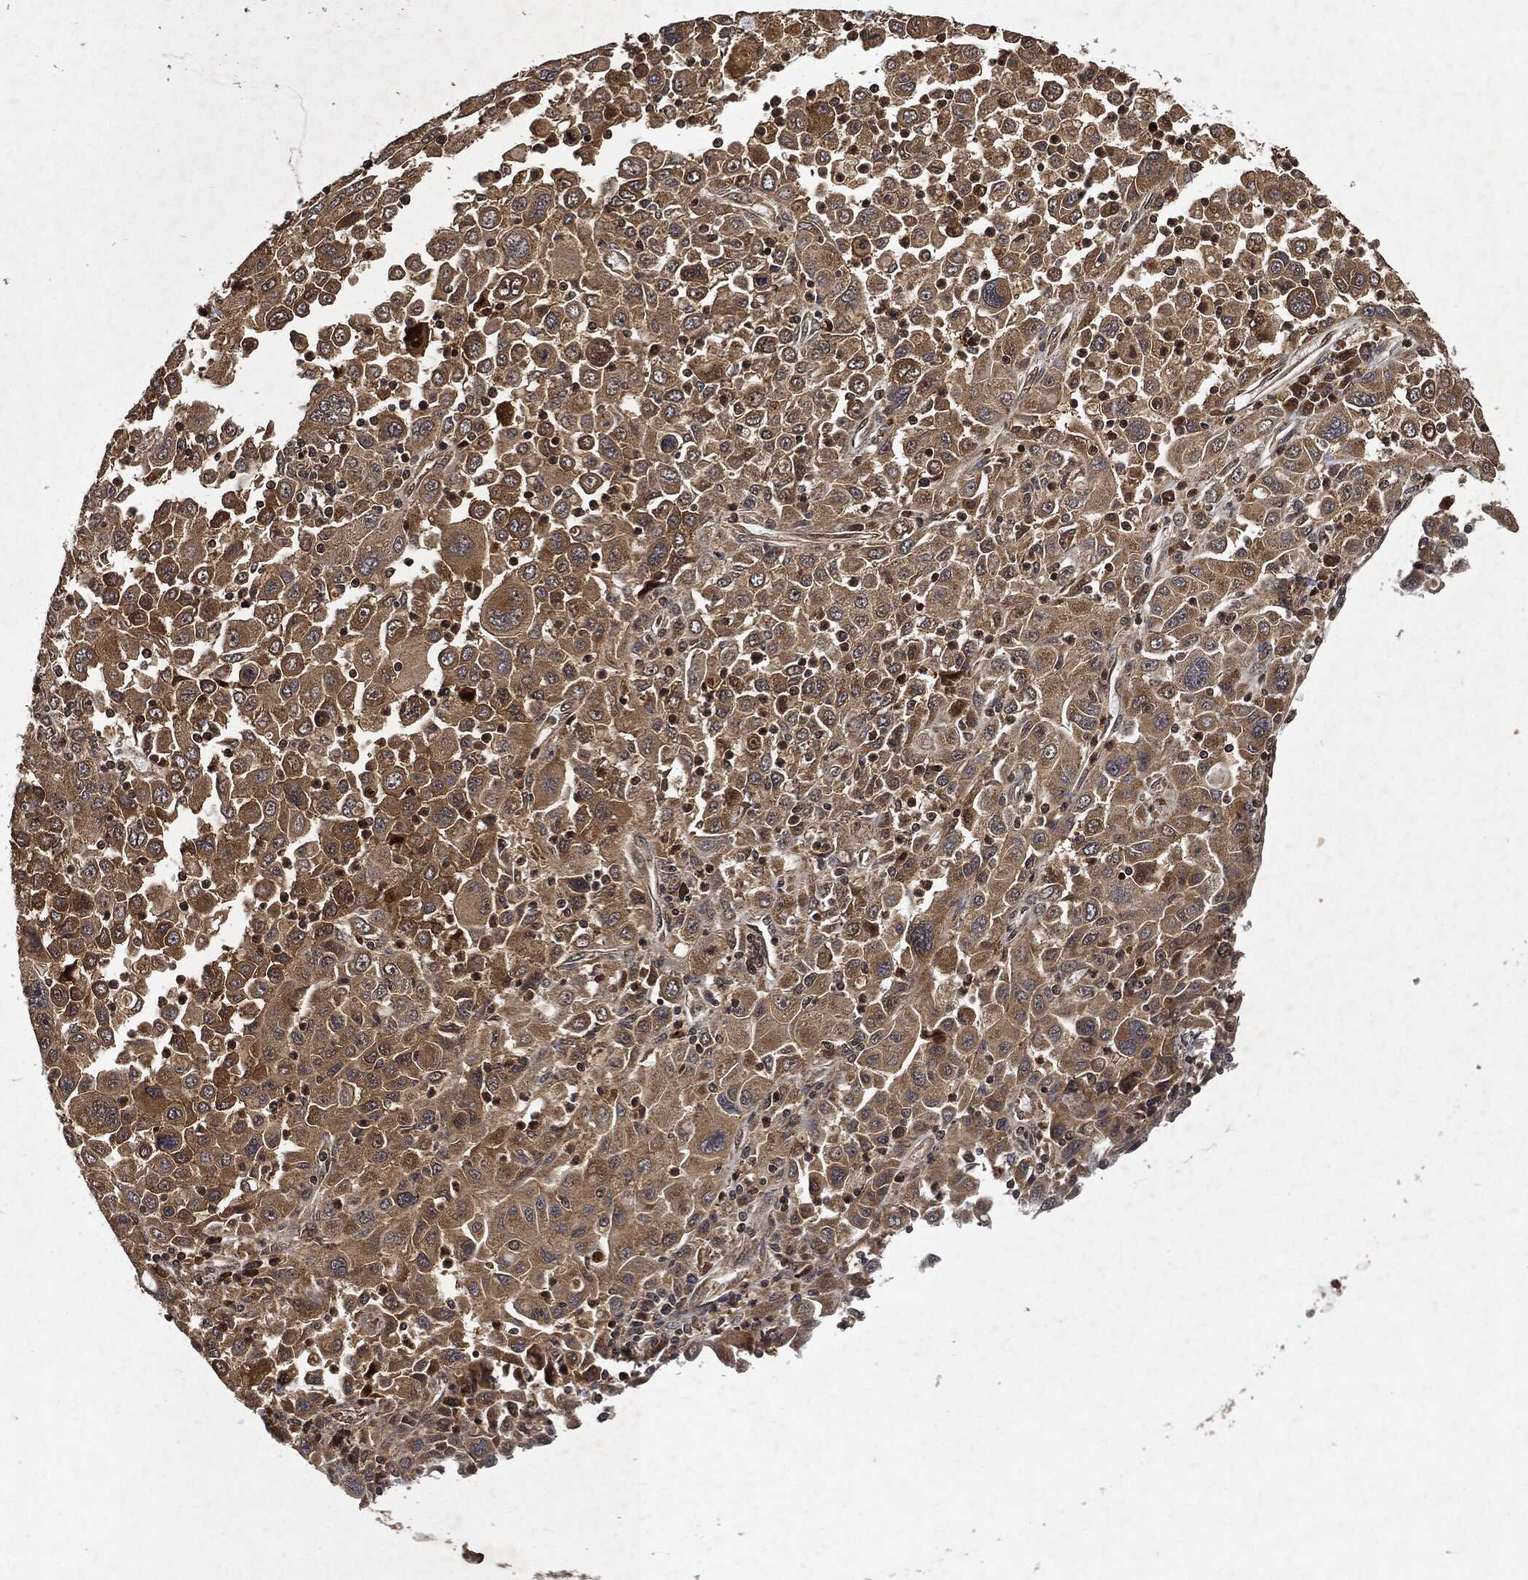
{"staining": {"intensity": "moderate", "quantity": ">75%", "location": "cytoplasmic/membranous"}, "tissue": "stomach cancer", "cell_type": "Tumor cells", "image_type": "cancer", "snomed": [{"axis": "morphology", "description": "Adenocarcinoma, NOS"}, {"axis": "topography", "description": "Stomach"}], "caption": "This is a histology image of IHC staining of adenocarcinoma (stomach), which shows moderate positivity in the cytoplasmic/membranous of tumor cells.", "gene": "ZNF226", "patient": {"sex": "male", "age": 56}}